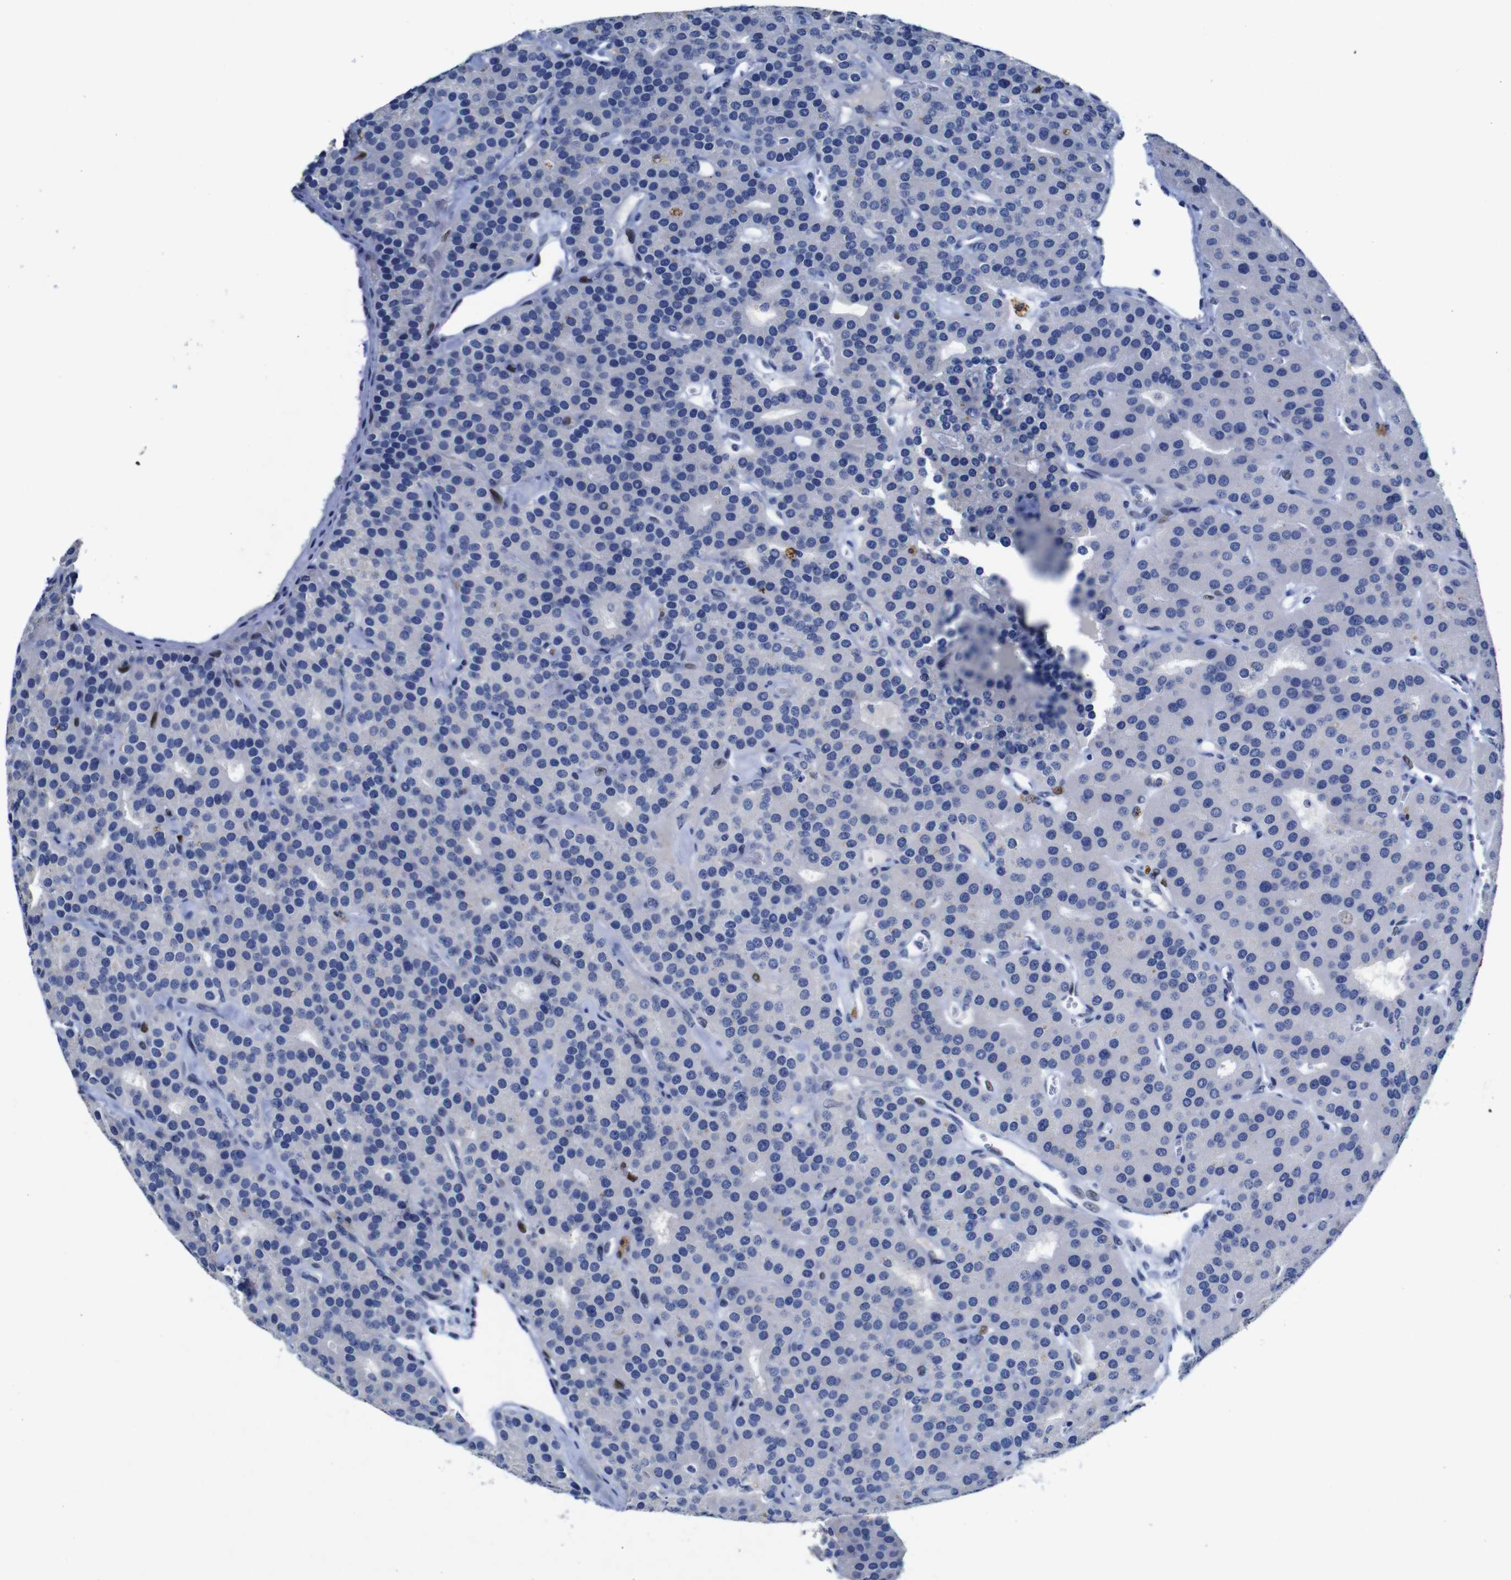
{"staining": {"intensity": "negative", "quantity": "none", "location": "none"}, "tissue": "parathyroid gland", "cell_type": "Glandular cells", "image_type": "normal", "snomed": [{"axis": "morphology", "description": "Normal tissue, NOS"}, {"axis": "morphology", "description": "Adenoma, NOS"}, {"axis": "topography", "description": "Parathyroid gland"}], "caption": "IHC of unremarkable parathyroid gland exhibits no staining in glandular cells.", "gene": "FOSL2", "patient": {"sex": "female", "age": 86}}